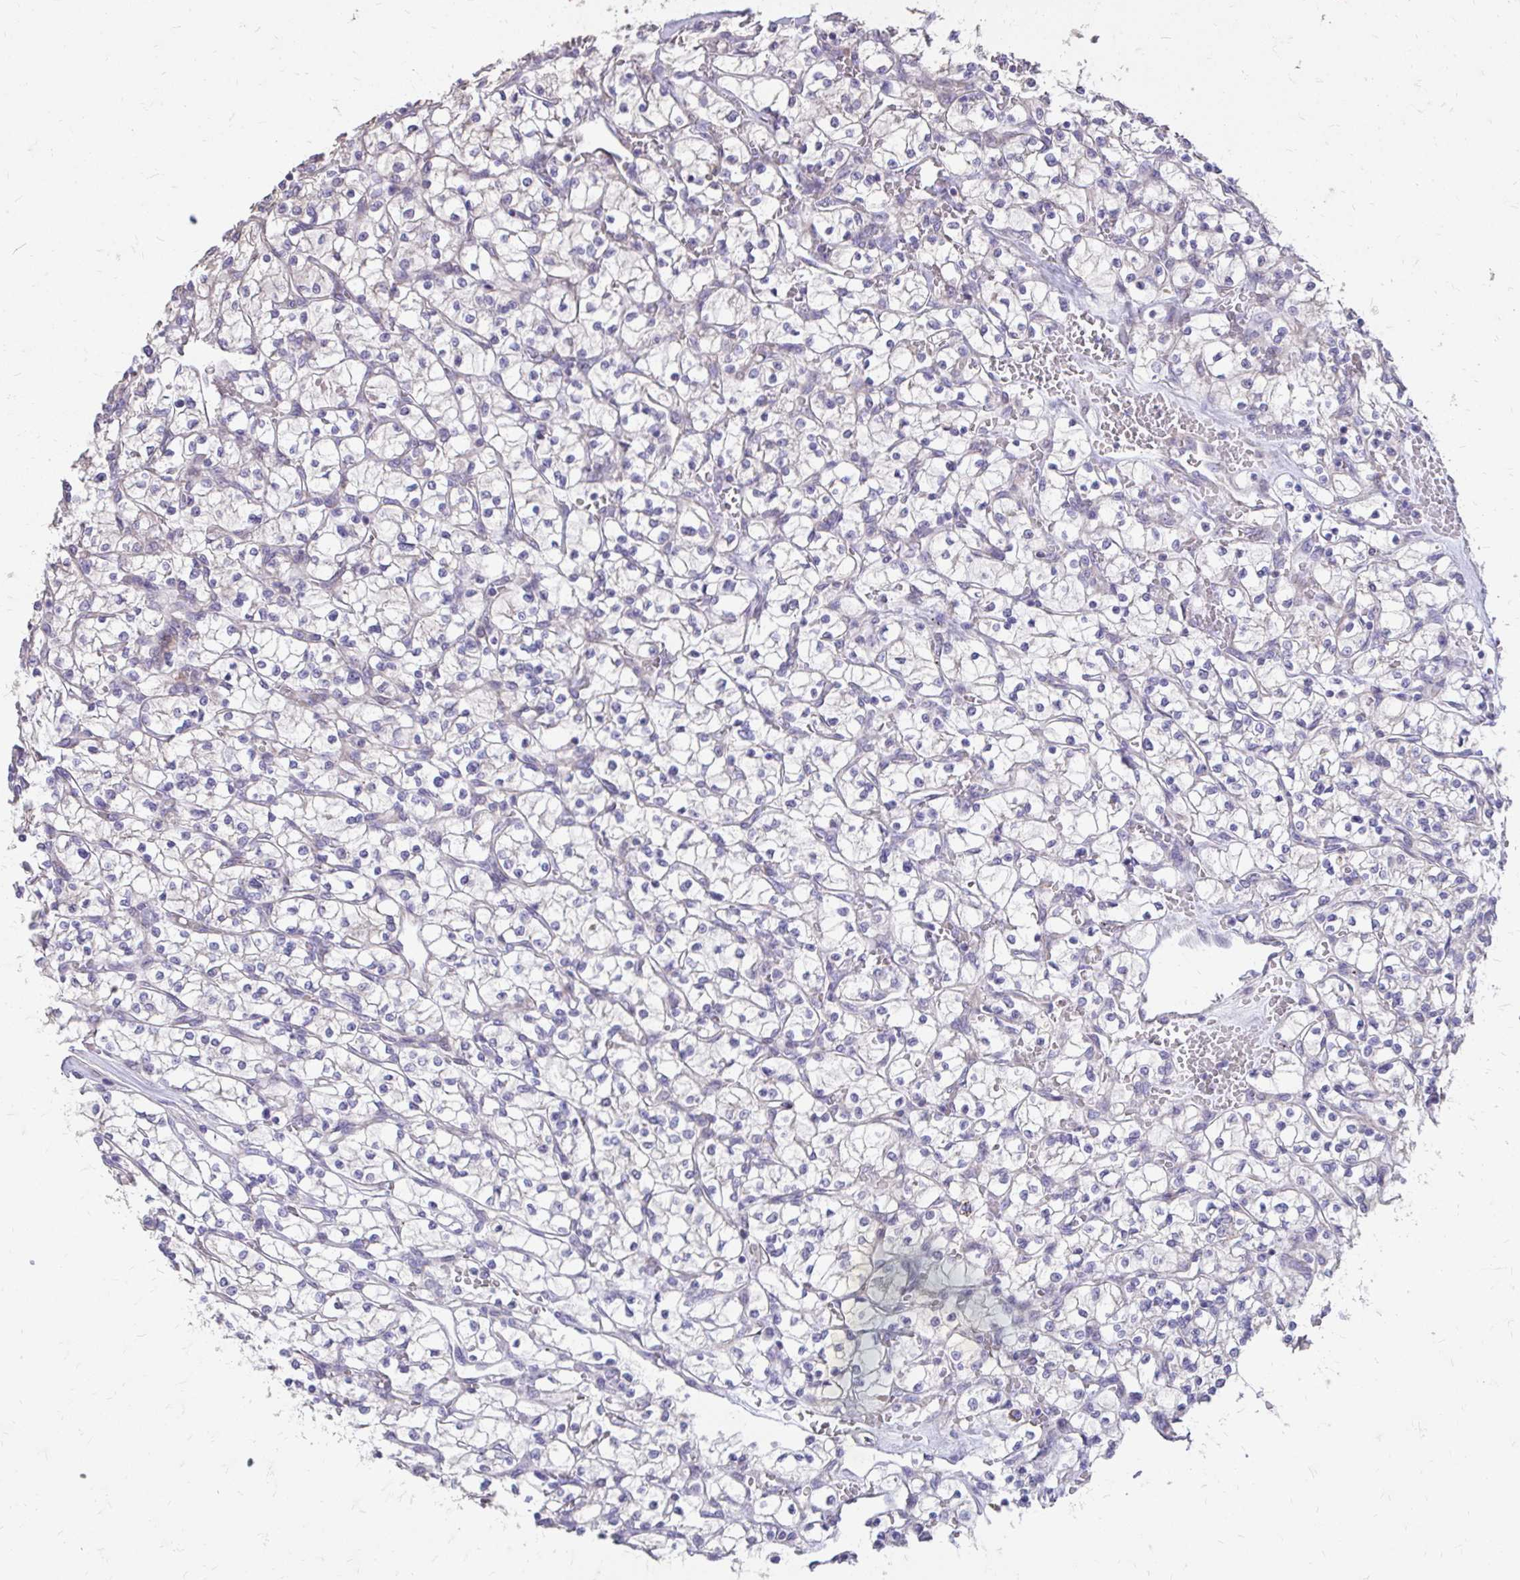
{"staining": {"intensity": "negative", "quantity": "none", "location": "none"}, "tissue": "renal cancer", "cell_type": "Tumor cells", "image_type": "cancer", "snomed": [{"axis": "morphology", "description": "Adenocarcinoma, NOS"}, {"axis": "topography", "description": "Kidney"}], "caption": "A high-resolution histopathology image shows IHC staining of renal cancer, which exhibits no significant staining in tumor cells.", "gene": "MYORG", "patient": {"sex": "female", "age": 64}}